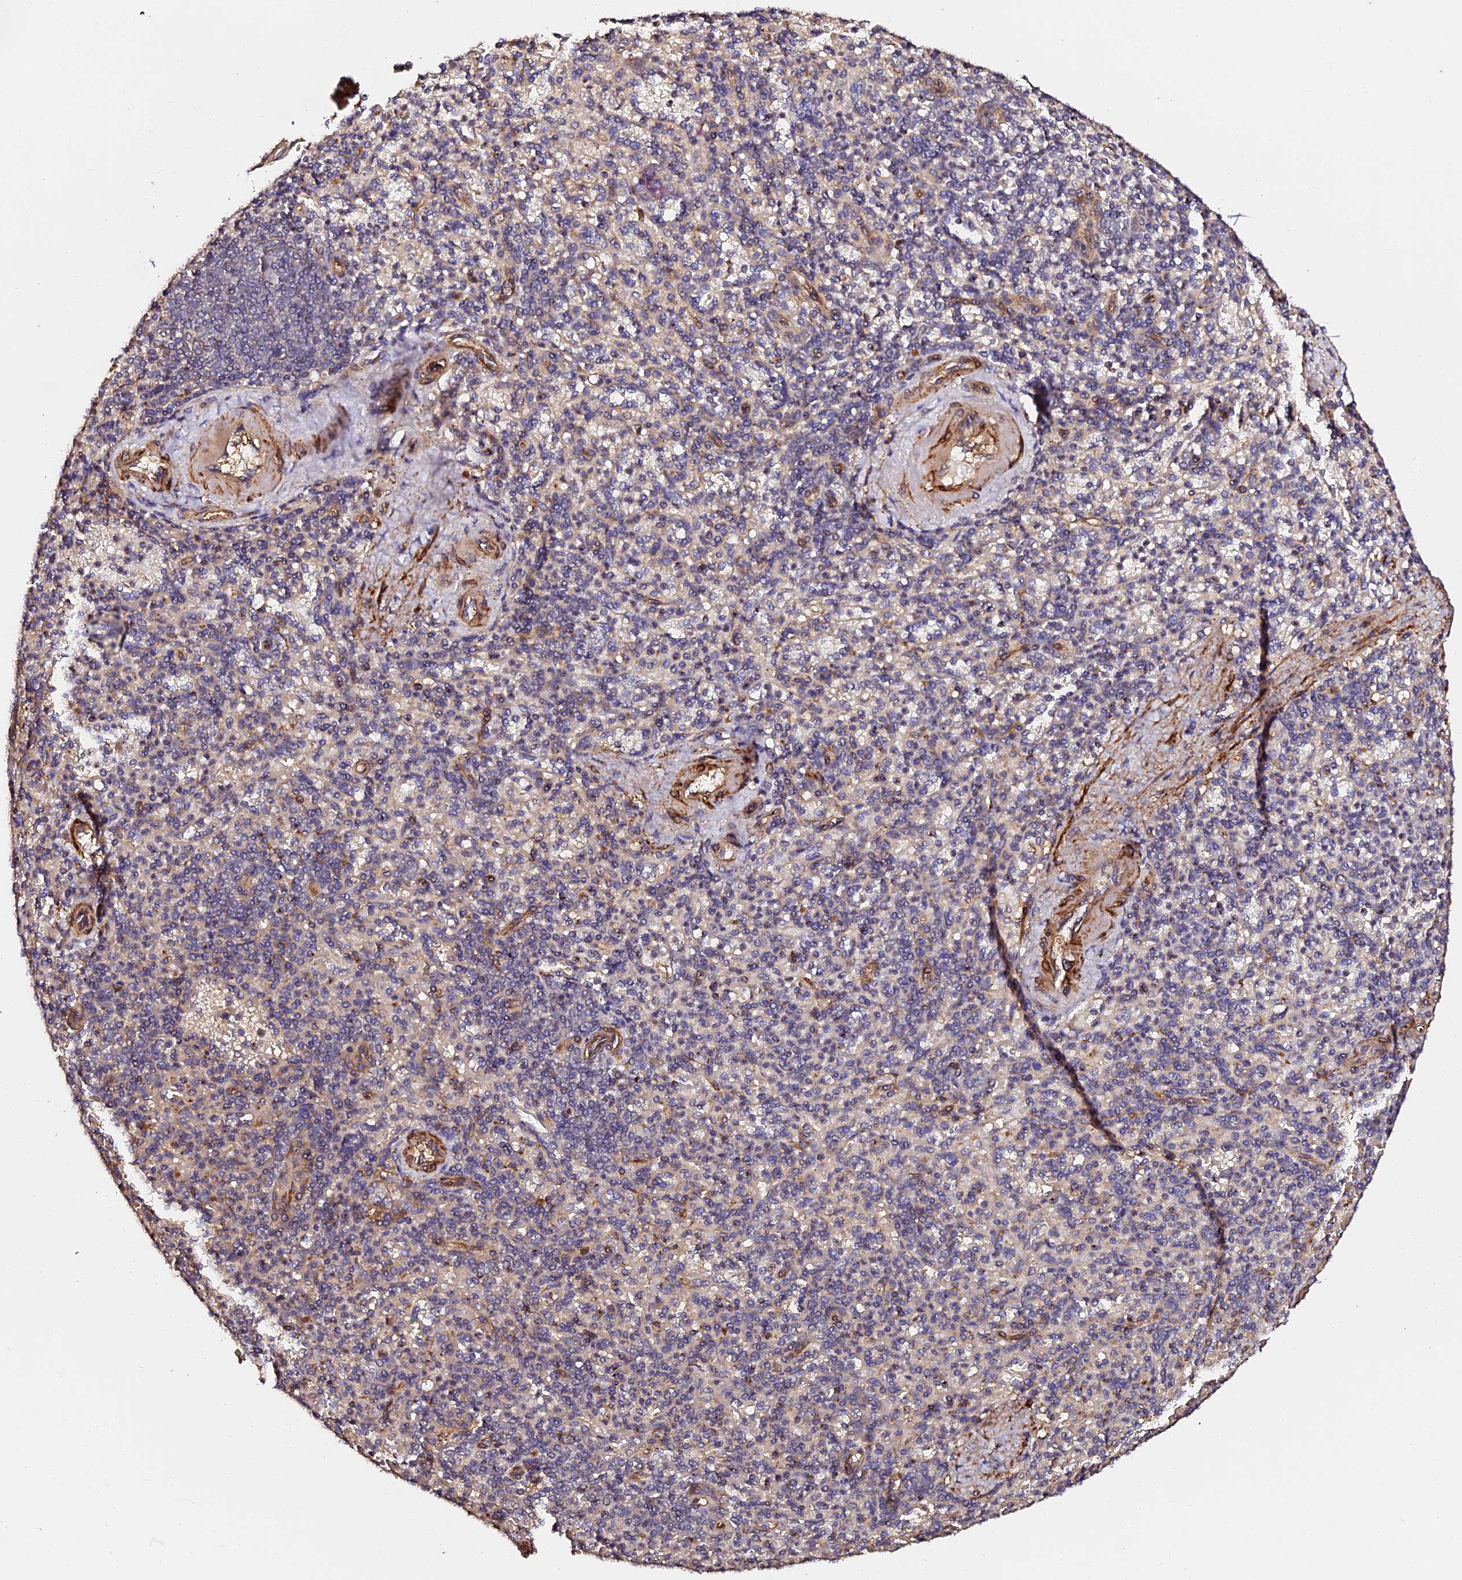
{"staining": {"intensity": "weak", "quantity": "<25%", "location": "cytoplasmic/membranous"}, "tissue": "spleen", "cell_type": "Cells in red pulp", "image_type": "normal", "snomed": [{"axis": "morphology", "description": "Normal tissue, NOS"}, {"axis": "topography", "description": "Spleen"}], "caption": "This image is of benign spleen stained with immunohistochemistry to label a protein in brown with the nuclei are counter-stained blue. There is no expression in cells in red pulp. The staining was performed using DAB to visualize the protein expression in brown, while the nuclei were stained in blue with hematoxylin (Magnification: 20x).", "gene": "TDO2", "patient": {"sex": "female", "age": 74}}